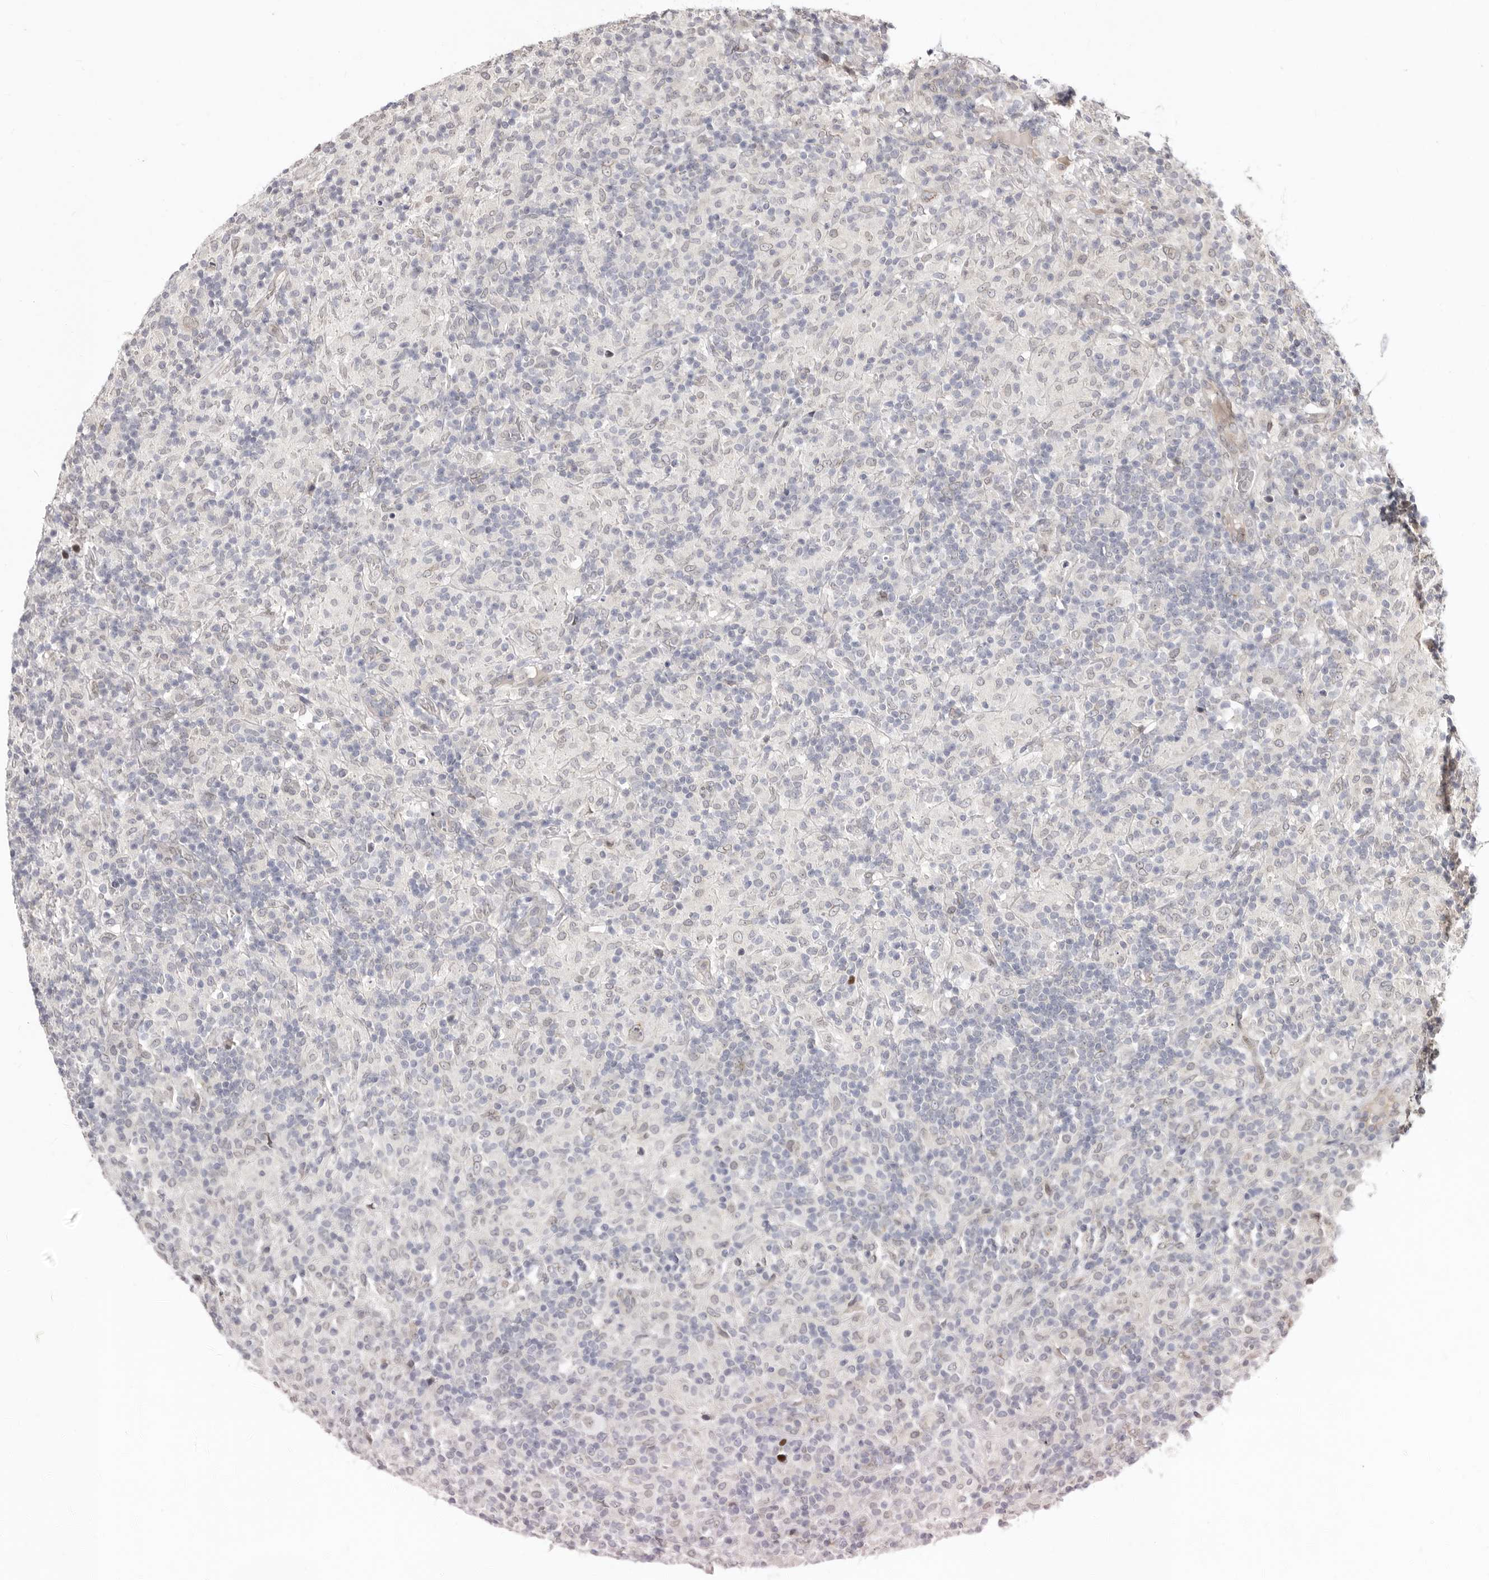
{"staining": {"intensity": "negative", "quantity": "none", "location": "none"}, "tissue": "lymphoma", "cell_type": "Tumor cells", "image_type": "cancer", "snomed": [{"axis": "morphology", "description": "Hodgkin's disease, NOS"}, {"axis": "topography", "description": "Lymph node"}], "caption": "Immunohistochemistry (IHC) of human Hodgkin's disease exhibits no staining in tumor cells.", "gene": "LCORL", "patient": {"sex": "male", "age": 70}}